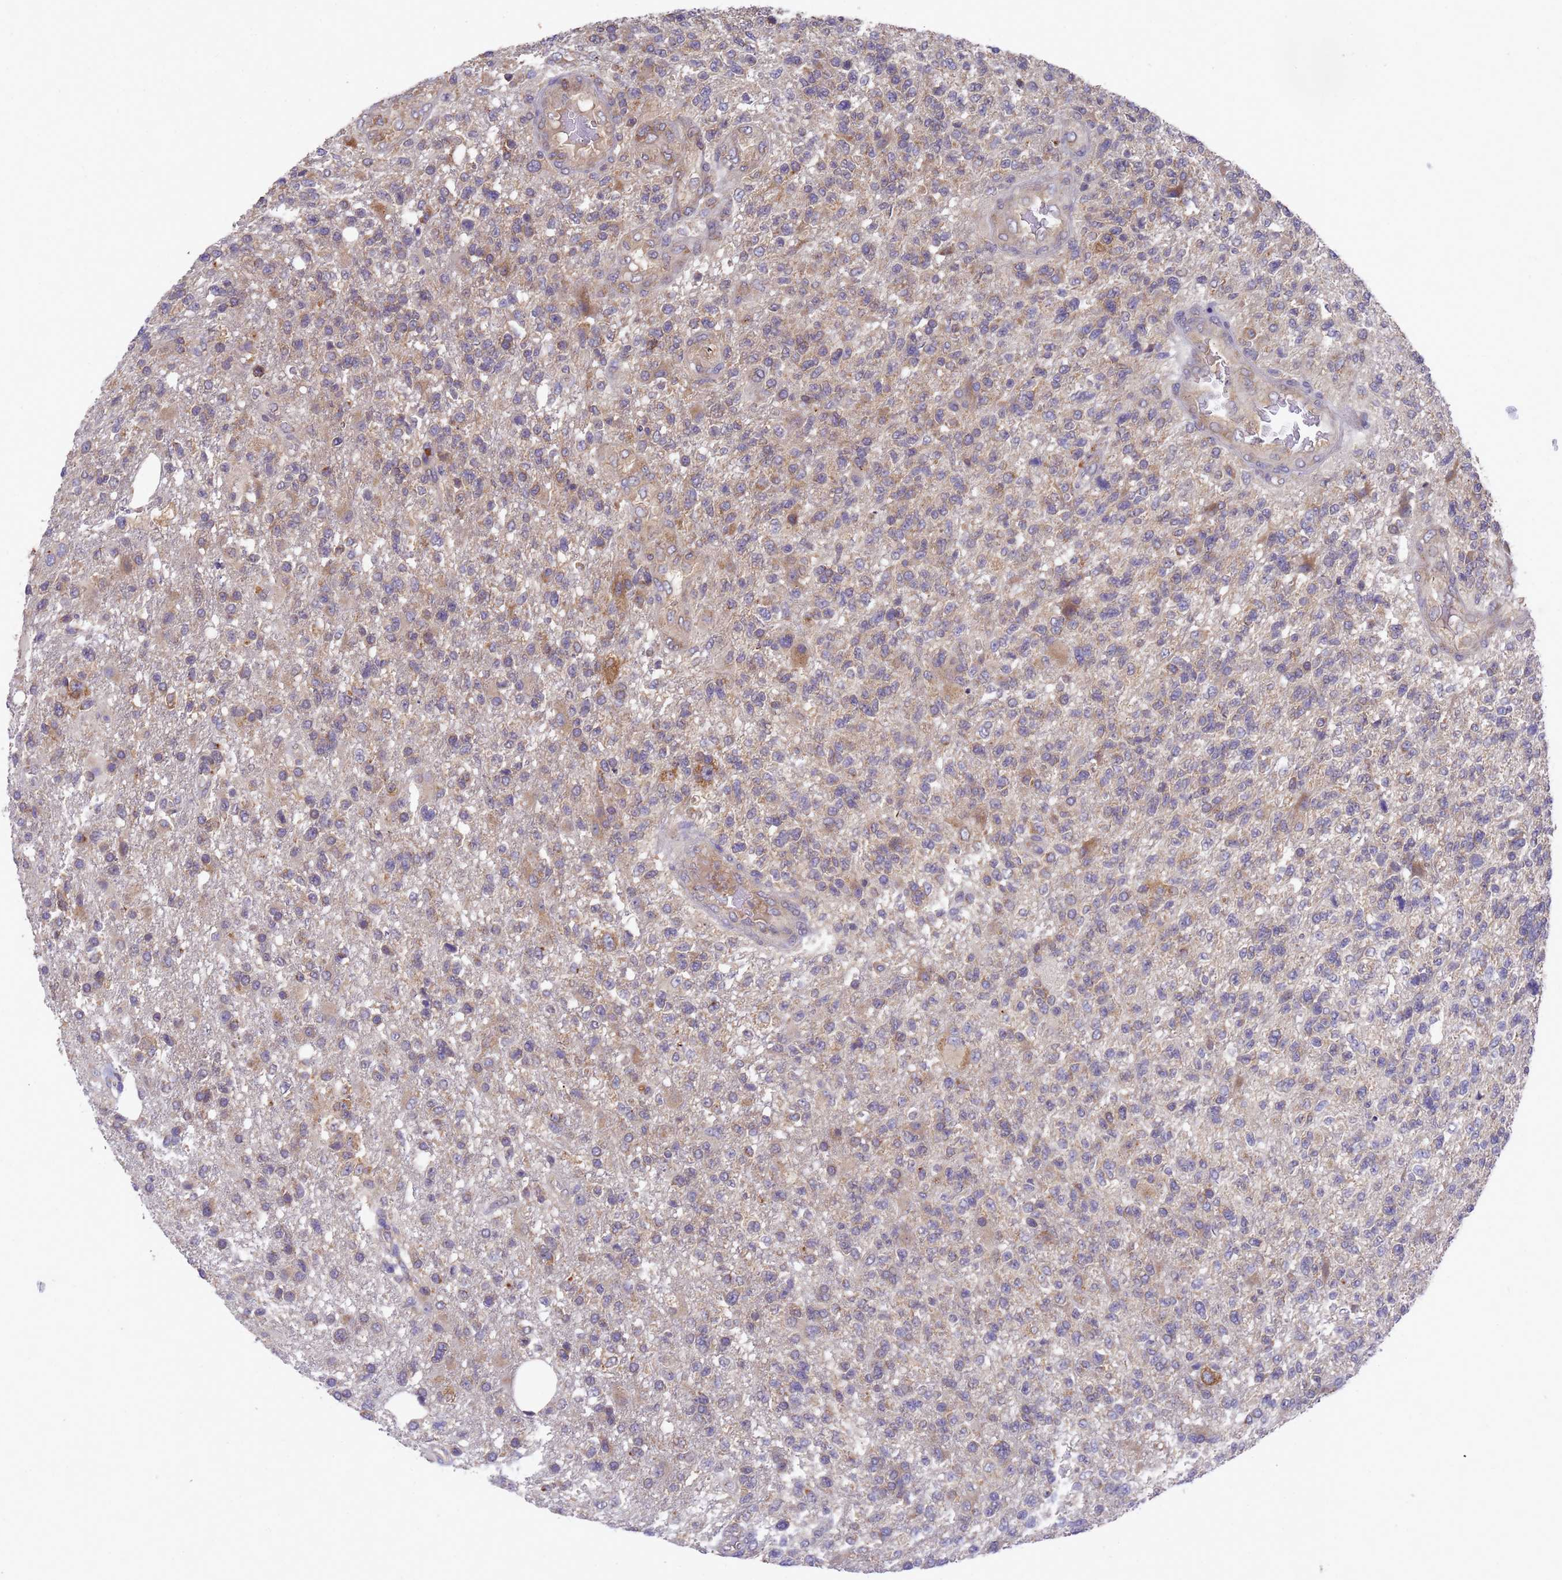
{"staining": {"intensity": "weak", "quantity": "25%-75%", "location": "cytoplasmic/membranous"}, "tissue": "glioma", "cell_type": "Tumor cells", "image_type": "cancer", "snomed": [{"axis": "morphology", "description": "Glioma, malignant, High grade"}, {"axis": "topography", "description": "Brain"}], "caption": "A brown stain labels weak cytoplasmic/membranous staining of a protein in human high-grade glioma (malignant) tumor cells.", "gene": "DCAF12L2", "patient": {"sex": "male", "age": 56}}